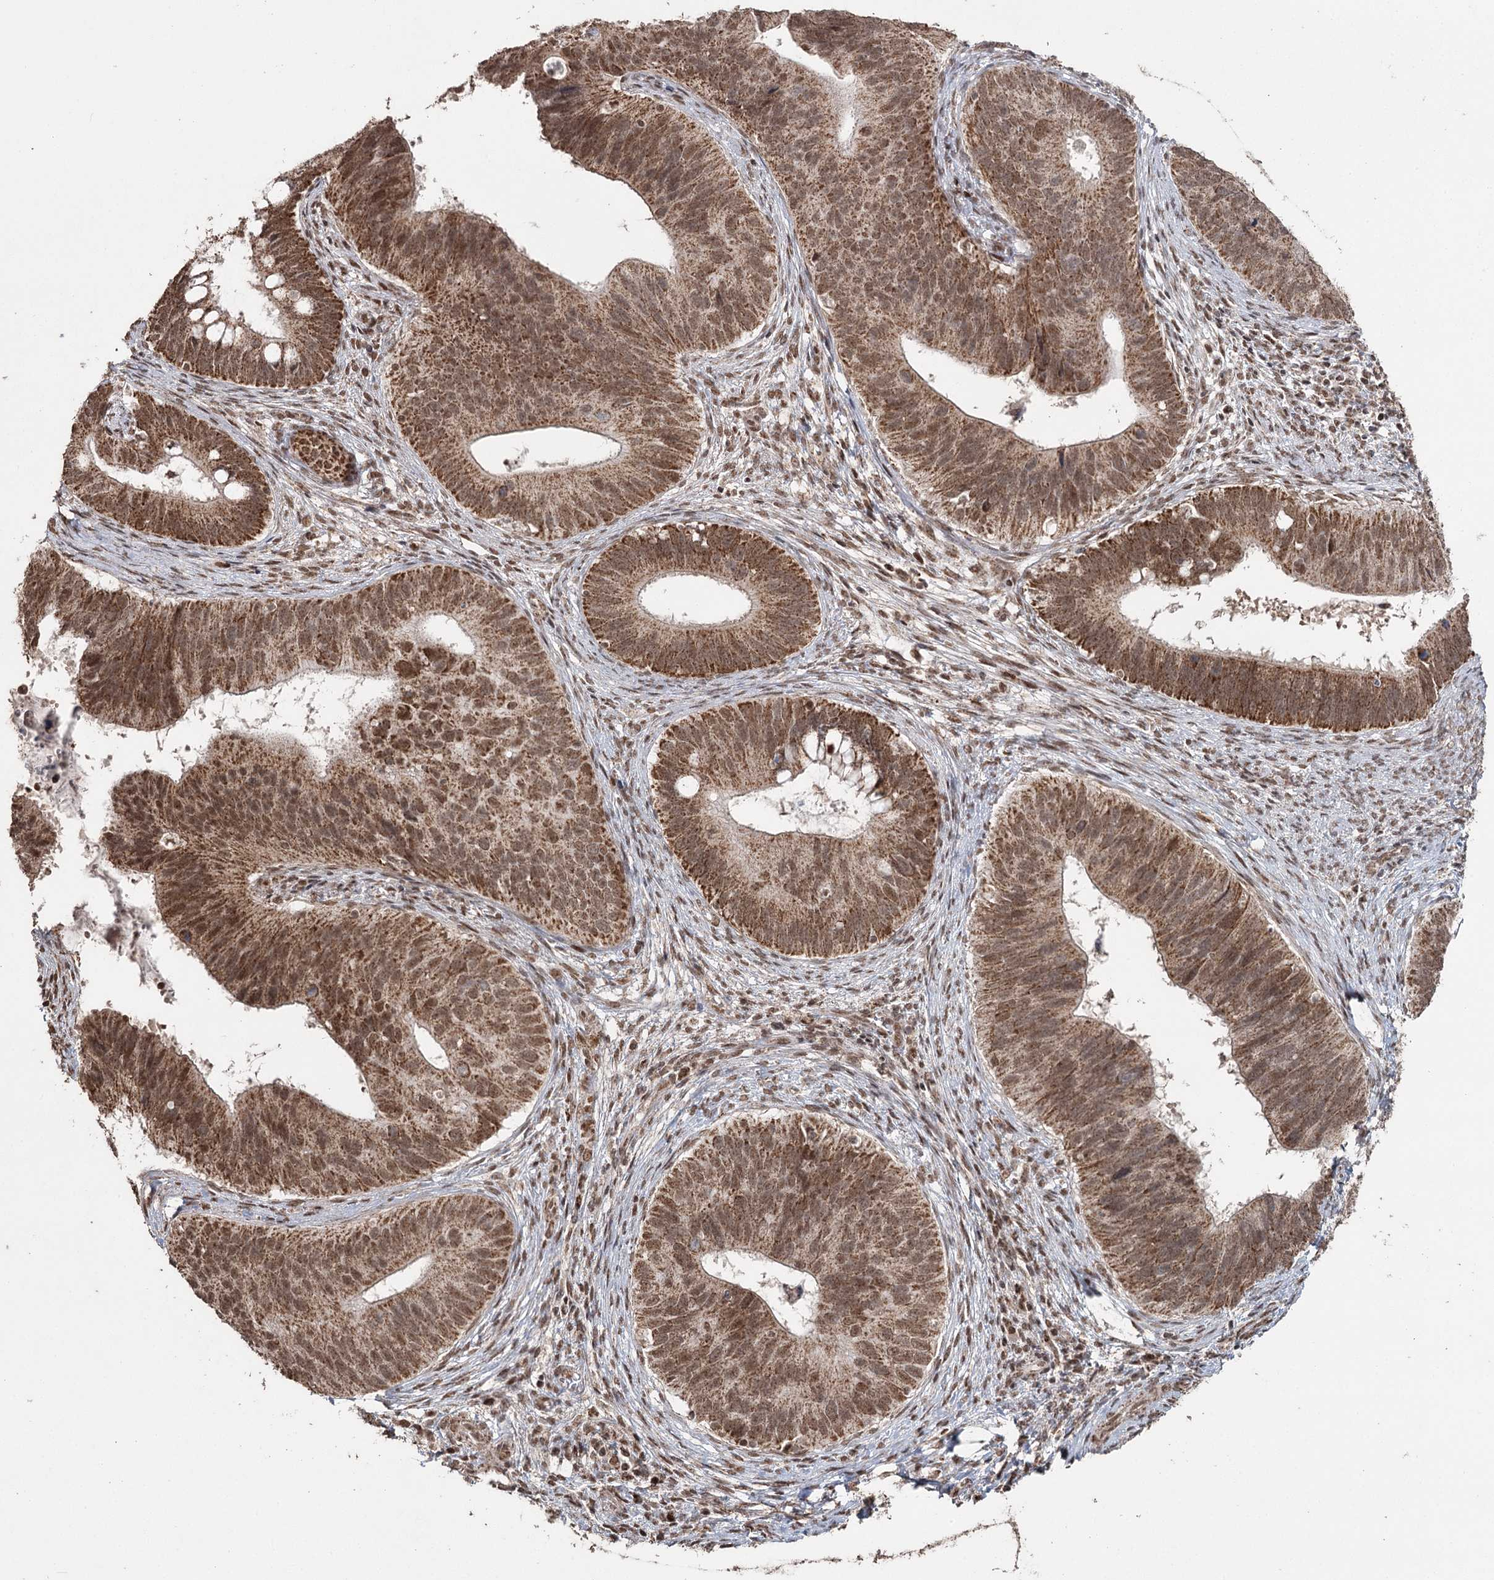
{"staining": {"intensity": "moderate", "quantity": ">75%", "location": "cytoplasmic/membranous,nuclear"}, "tissue": "cervical cancer", "cell_type": "Tumor cells", "image_type": "cancer", "snomed": [{"axis": "morphology", "description": "Adenocarcinoma, NOS"}, {"axis": "topography", "description": "Cervix"}], "caption": "An image of cervical adenocarcinoma stained for a protein shows moderate cytoplasmic/membranous and nuclear brown staining in tumor cells.", "gene": "PDHX", "patient": {"sex": "female", "age": 42}}